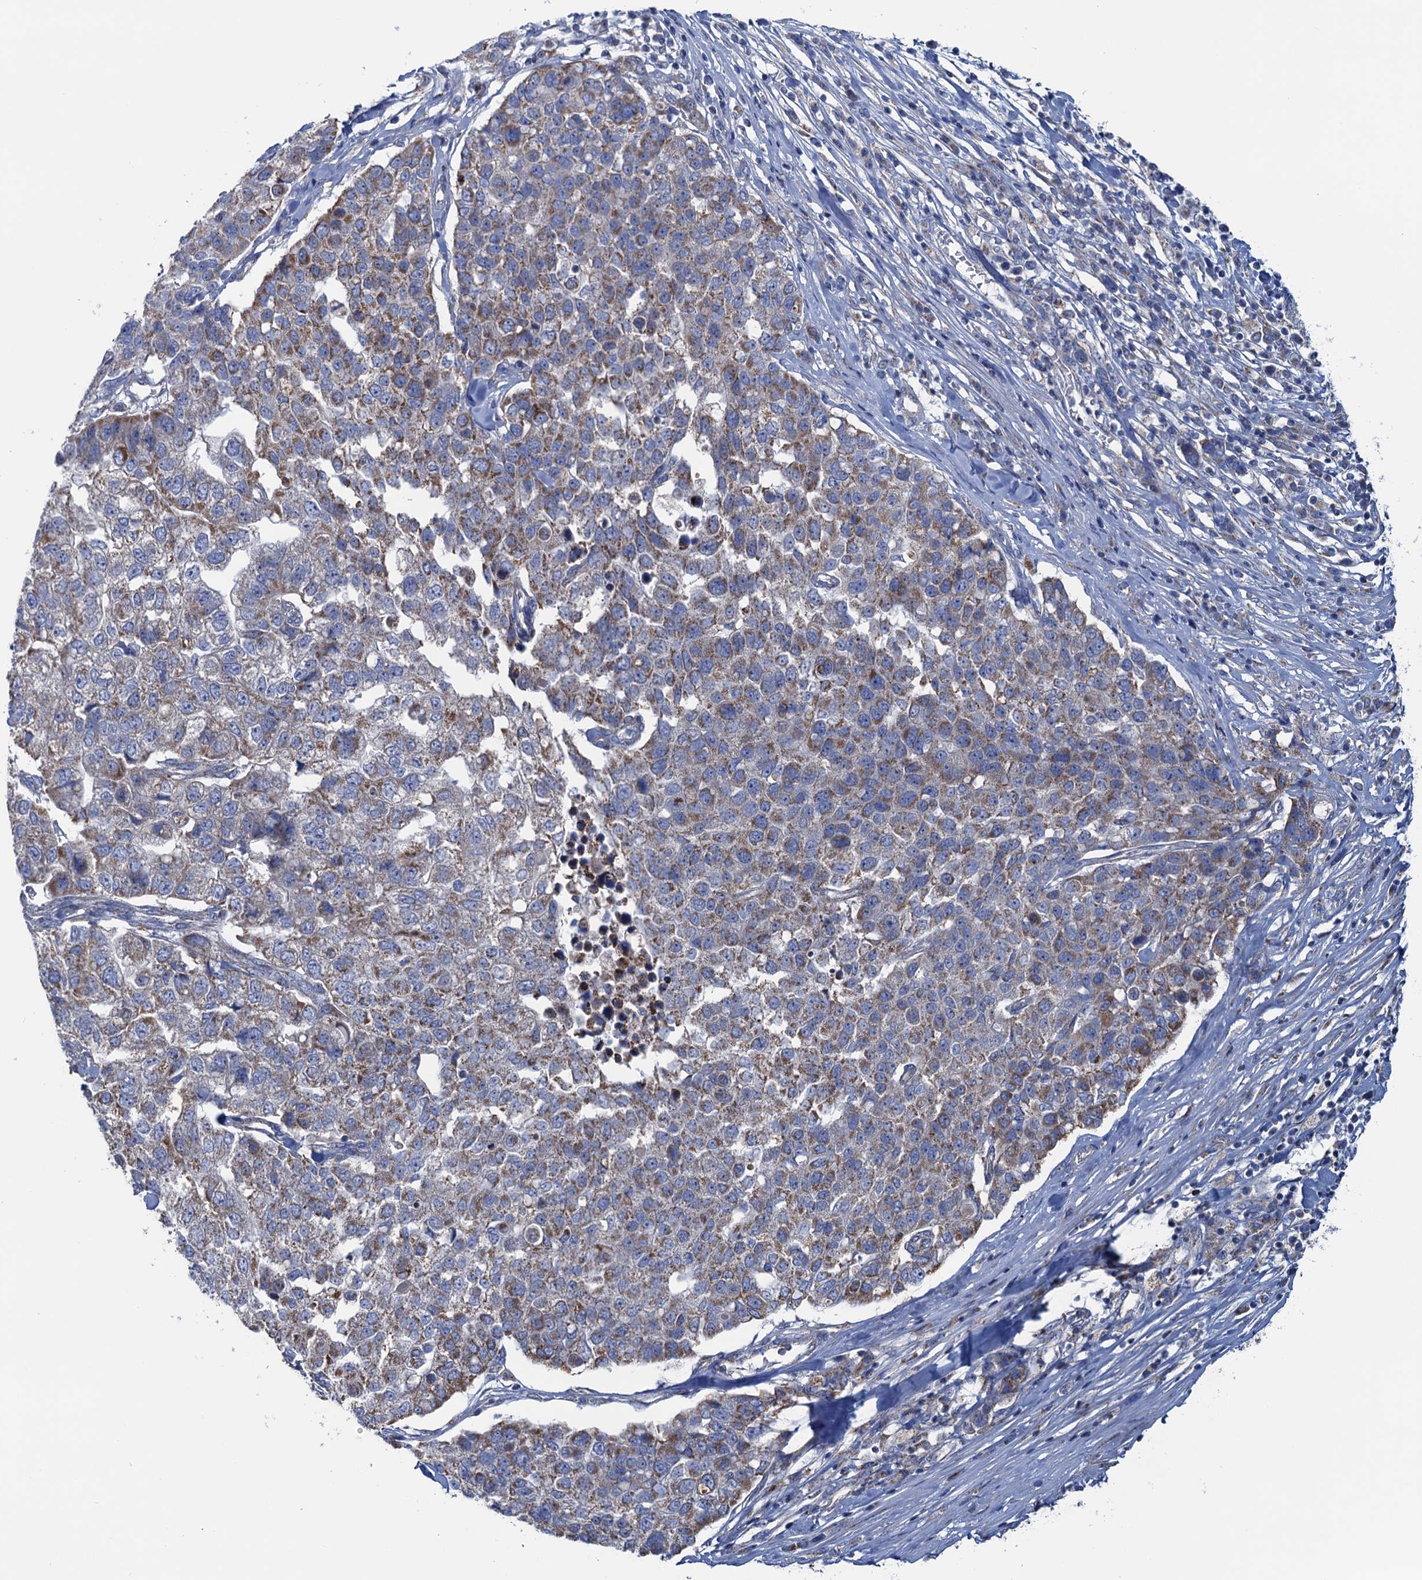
{"staining": {"intensity": "moderate", "quantity": "25%-75%", "location": "cytoplasmic/membranous"}, "tissue": "pancreatic cancer", "cell_type": "Tumor cells", "image_type": "cancer", "snomed": [{"axis": "morphology", "description": "Adenocarcinoma, NOS"}, {"axis": "topography", "description": "Pancreas"}], "caption": "The immunohistochemical stain shows moderate cytoplasmic/membranous staining in tumor cells of pancreatic adenocarcinoma tissue.", "gene": "GTPBP3", "patient": {"sex": "female", "age": 61}}